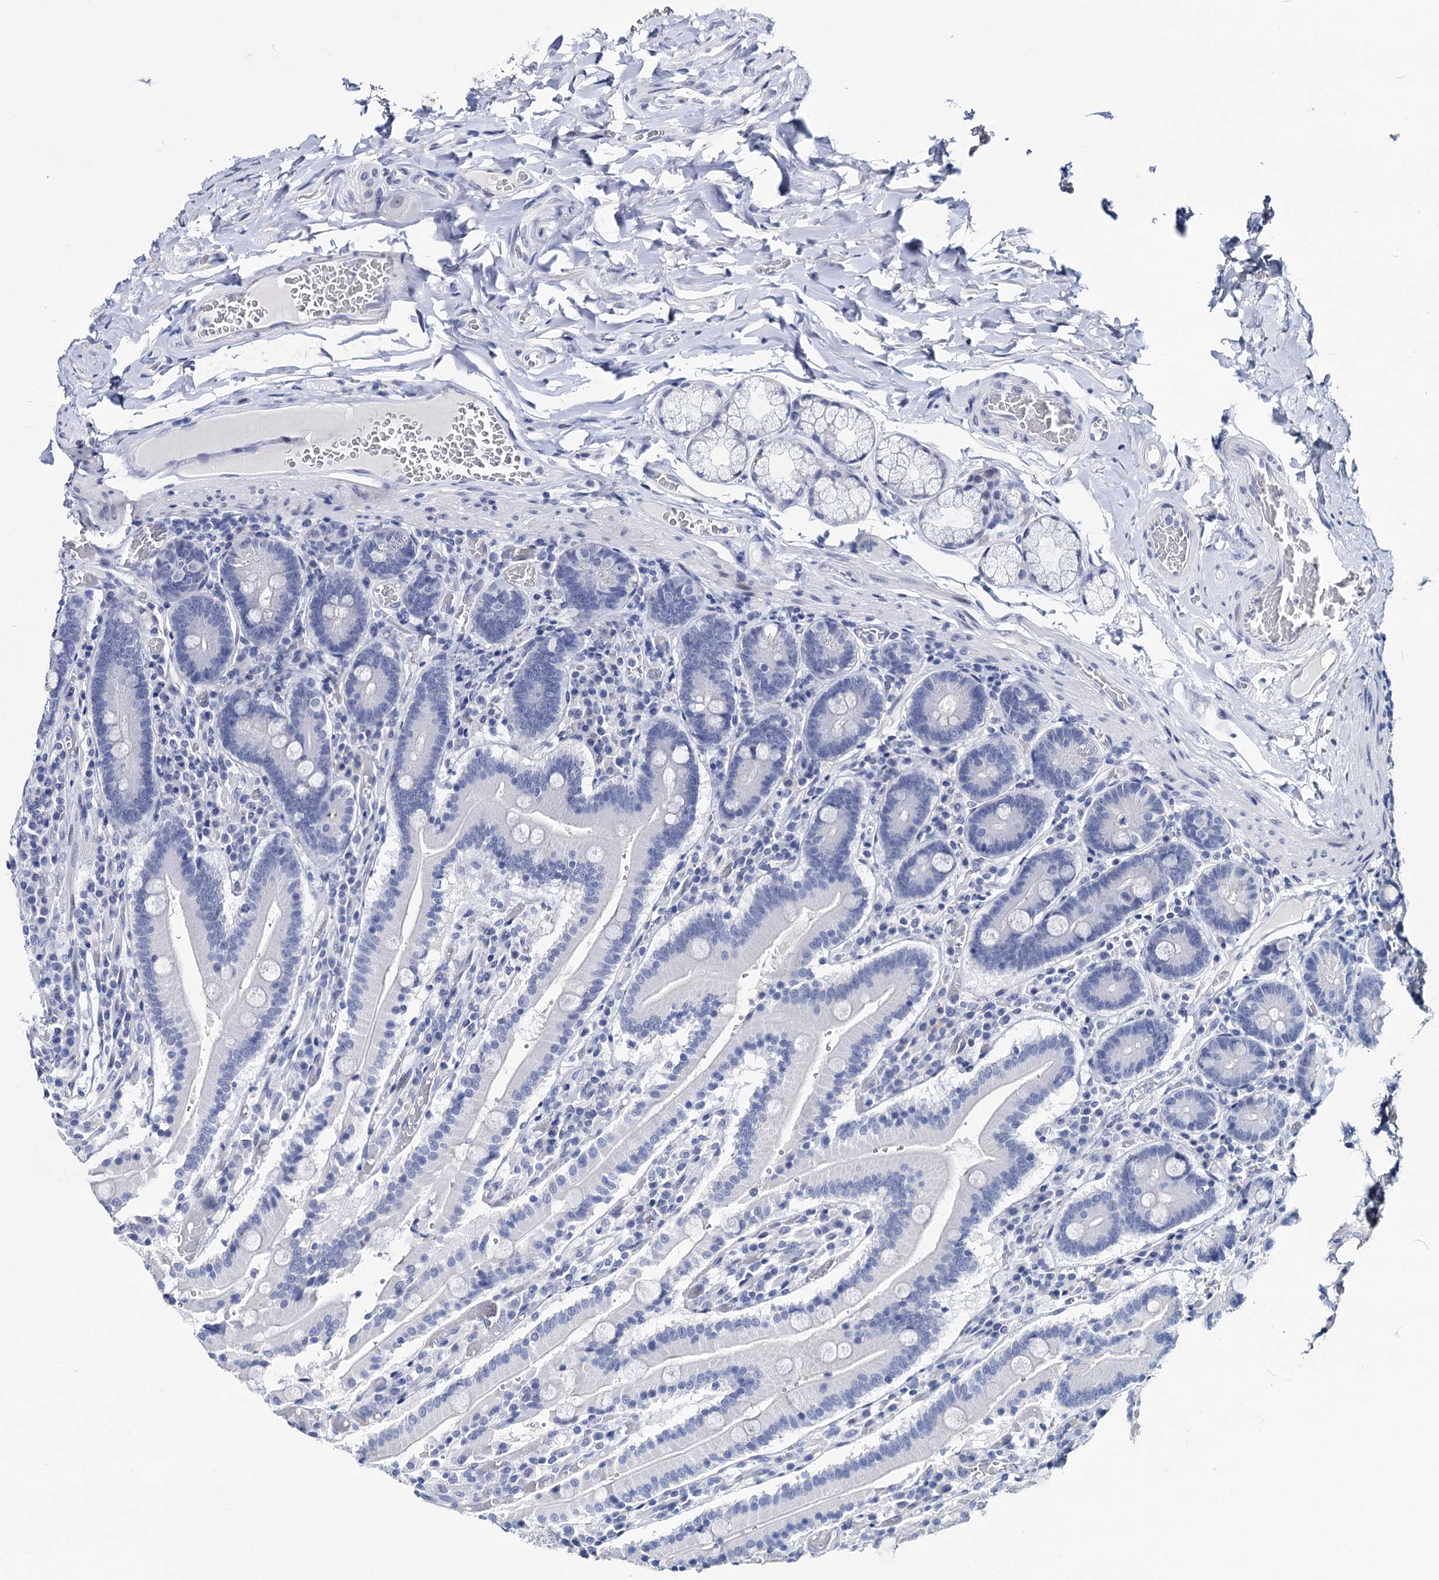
{"staining": {"intensity": "negative", "quantity": "none", "location": "none"}, "tissue": "duodenum", "cell_type": "Glandular cells", "image_type": "normal", "snomed": [{"axis": "morphology", "description": "Normal tissue, NOS"}, {"axis": "topography", "description": "Duodenum"}], "caption": "Immunohistochemistry photomicrograph of unremarkable duodenum stained for a protein (brown), which demonstrates no staining in glandular cells.", "gene": "MAGEA4", "patient": {"sex": "female", "age": 62}}